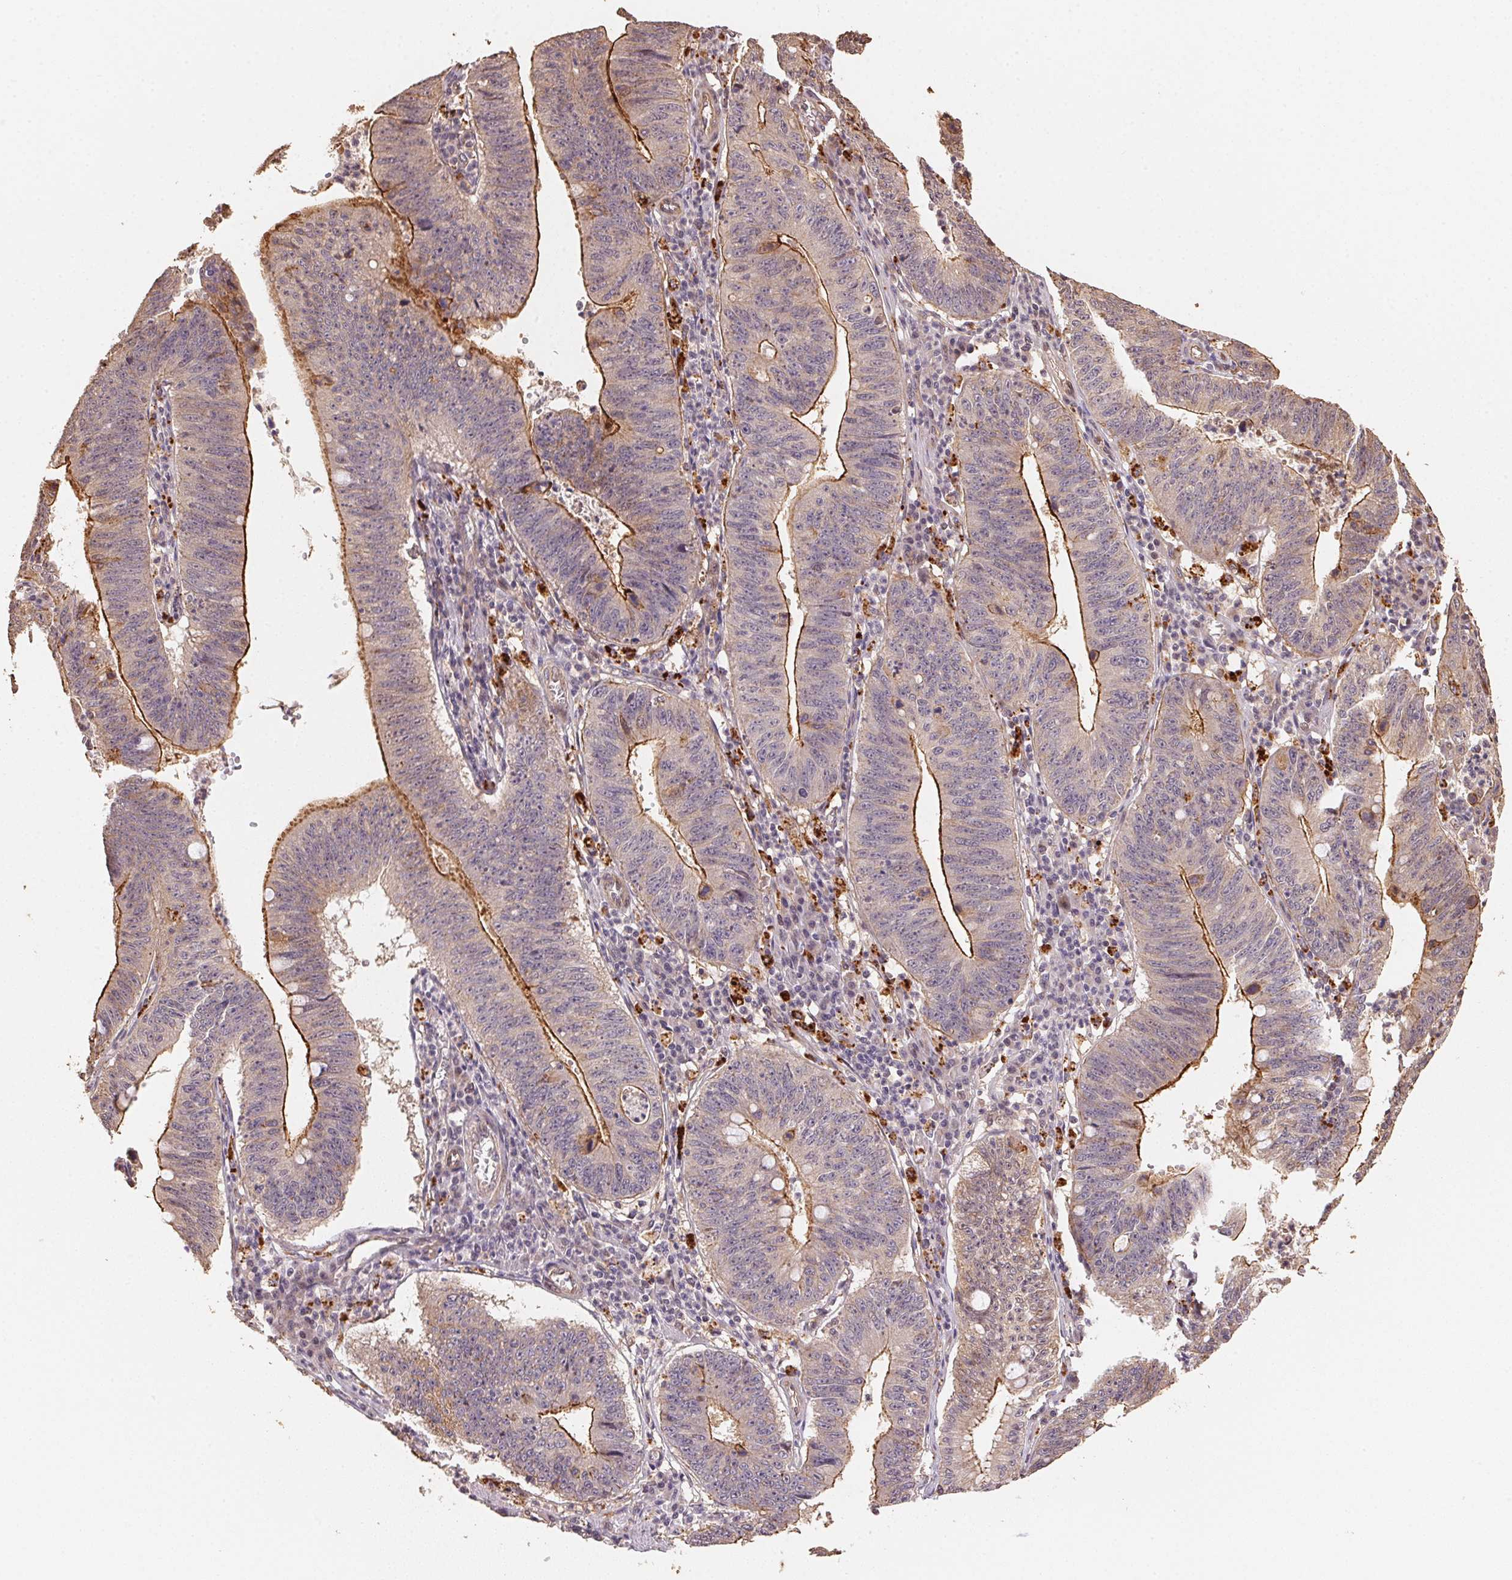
{"staining": {"intensity": "strong", "quantity": "25%-75%", "location": "cytoplasmic/membranous"}, "tissue": "stomach cancer", "cell_type": "Tumor cells", "image_type": "cancer", "snomed": [{"axis": "morphology", "description": "Adenocarcinoma, NOS"}, {"axis": "topography", "description": "Stomach"}], "caption": "Immunohistochemical staining of stomach cancer (adenocarcinoma) exhibits high levels of strong cytoplasmic/membranous protein positivity in approximately 25%-75% of tumor cells.", "gene": "TMEM222", "patient": {"sex": "male", "age": 59}}